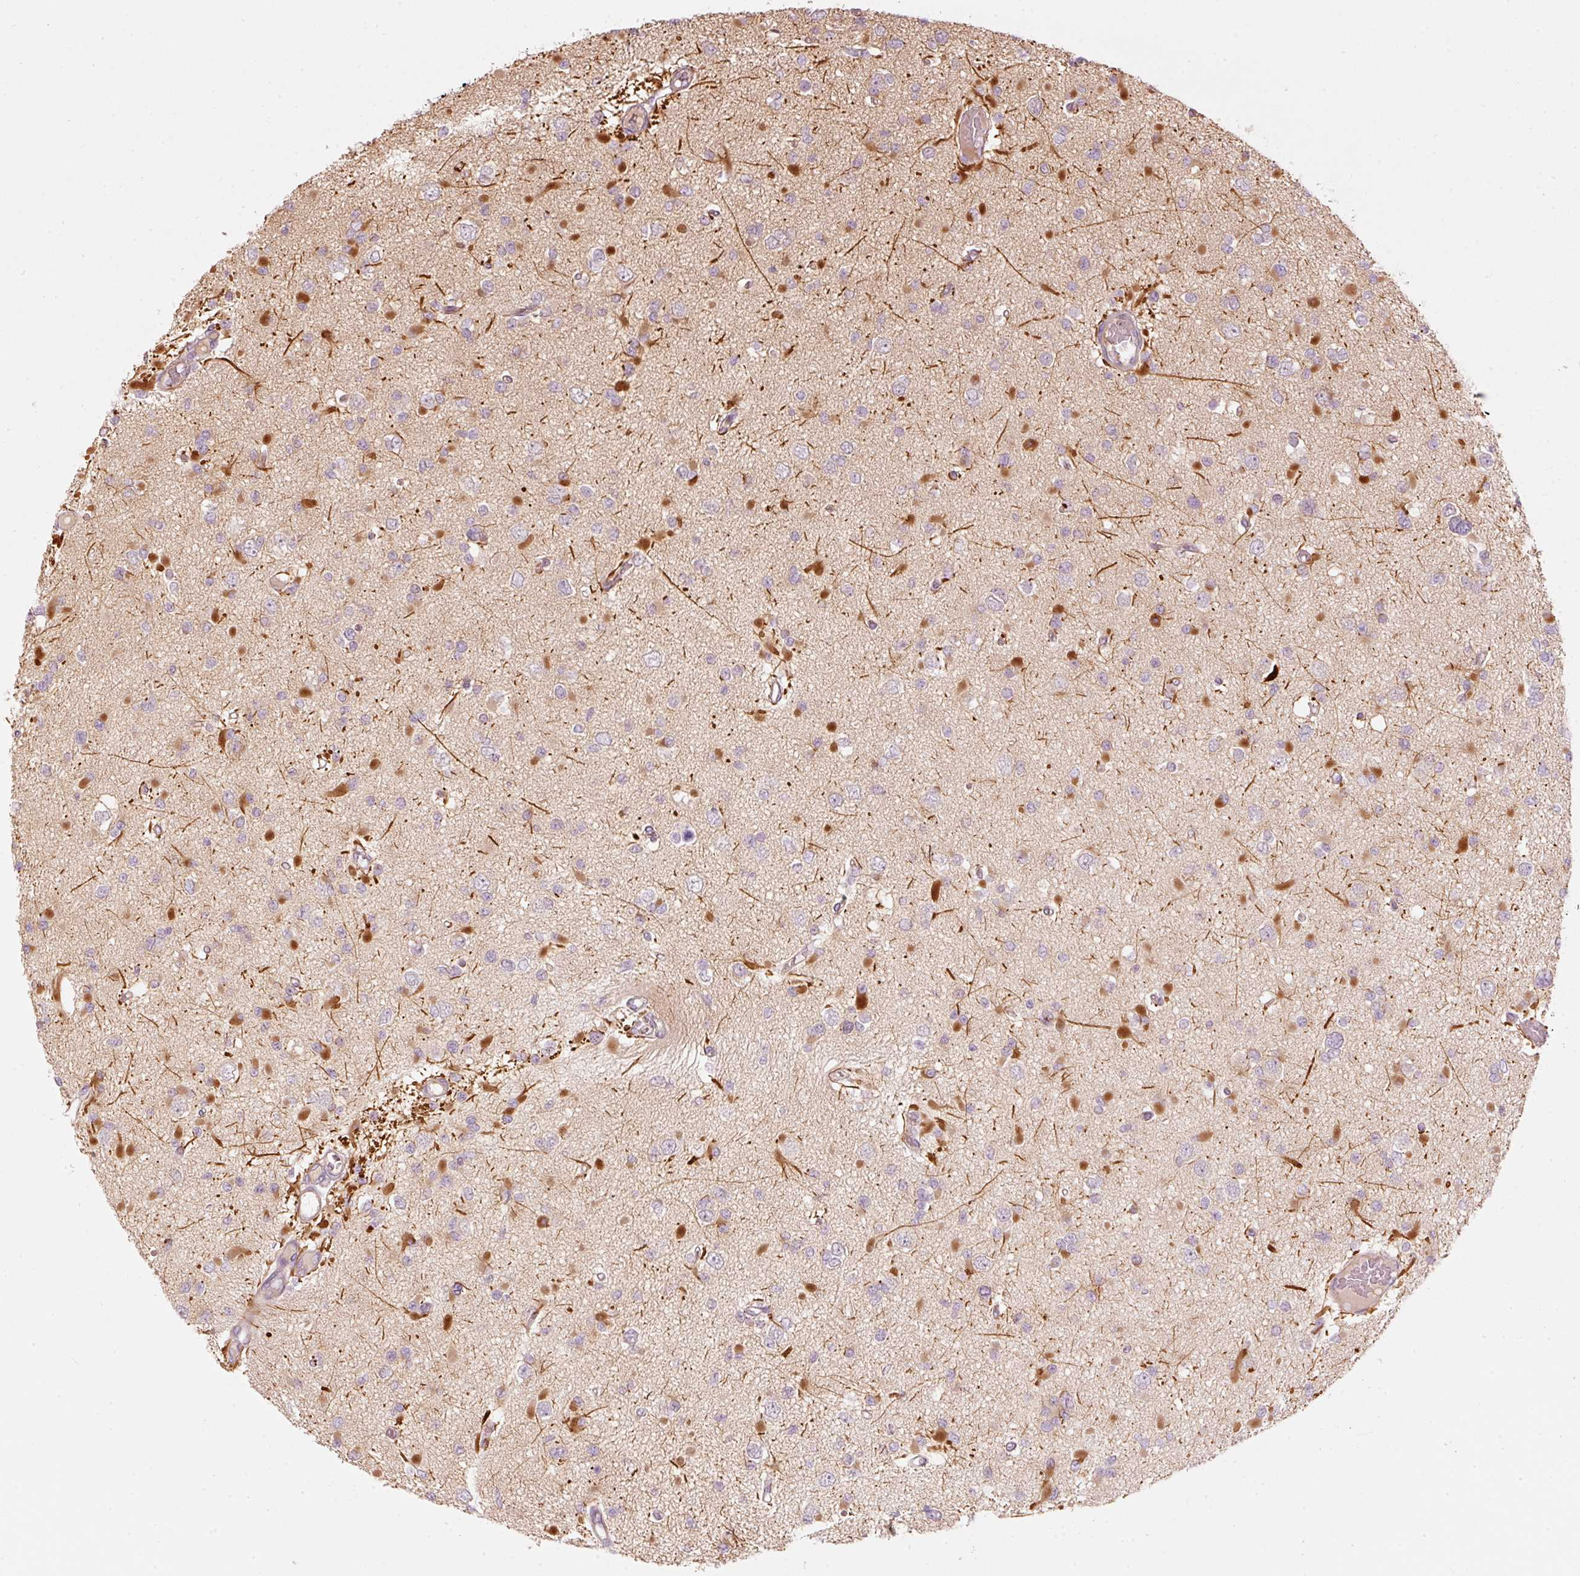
{"staining": {"intensity": "negative", "quantity": "none", "location": "none"}, "tissue": "glioma", "cell_type": "Tumor cells", "image_type": "cancer", "snomed": [{"axis": "morphology", "description": "Glioma, malignant, Low grade"}, {"axis": "topography", "description": "Brain"}], "caption": "This is a image of IHC staining of malignant glioma (low-grade), which shows no positivity in tumor cells. (Brightfield microscopy of DAB (3,3'-diaminobenzidine) immunohistochemistry at high magnification).", "gene": "MAP10", "patient": {"sex": "female", "age": 22}}